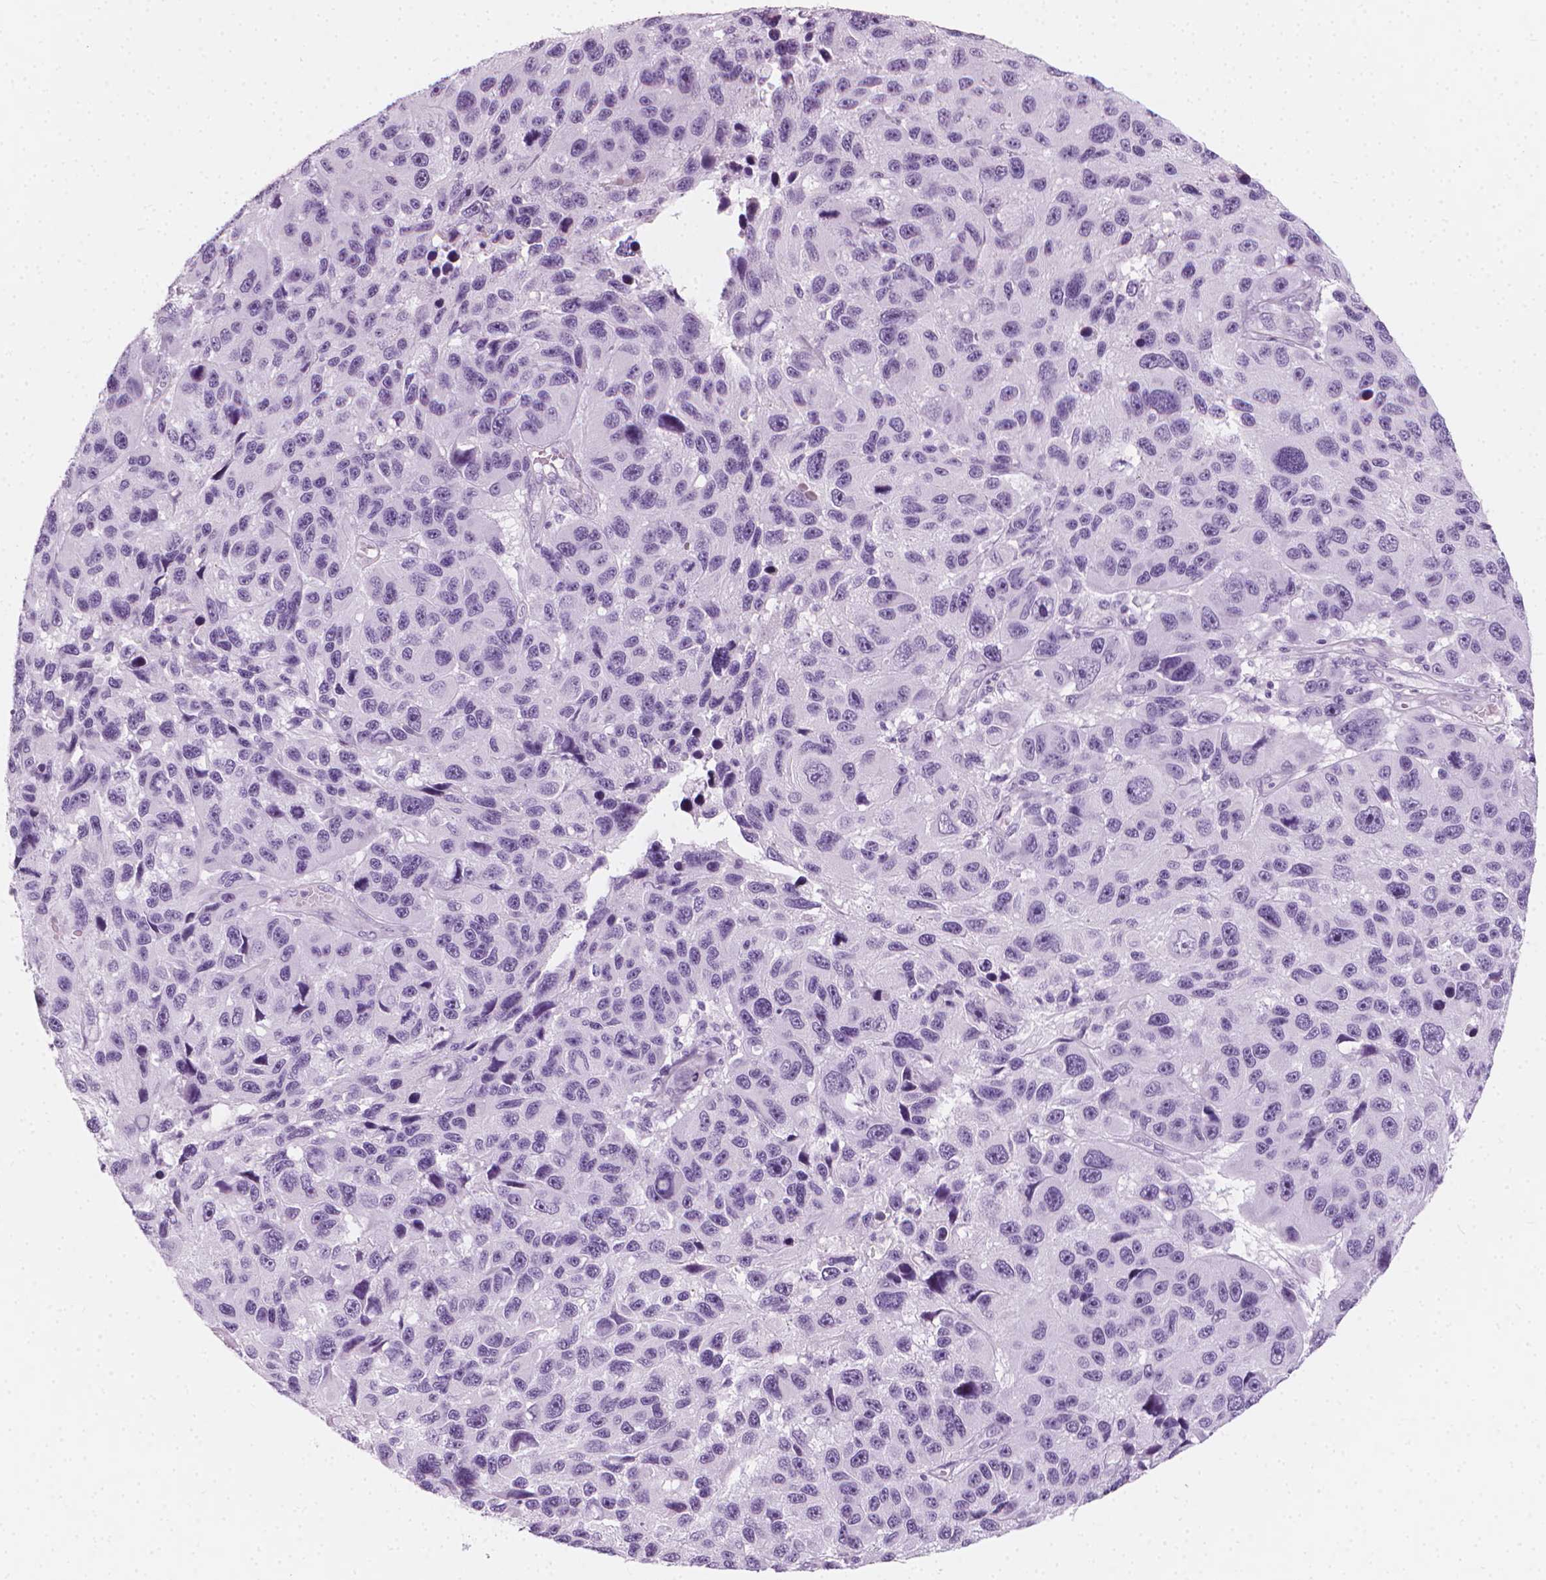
{"staining": {"intensity": "negative", "quantity": "none", "location": "none"}, "tissue": "melanoma", "cell_type": "Tumor cells", "image_type": "cancer", "snomed": [{"axis": "morphology", "description": "Malignant melanoma, NOS"}, {"axis": "topography", "description": "Skin"}], "caption": "This is a histopathology image of immunohistochemistry staining of malignant melanoma, which shows no staining in tumor cells.", "gene": "SCG3", "patient": {"sex": "male", "age": 53}}